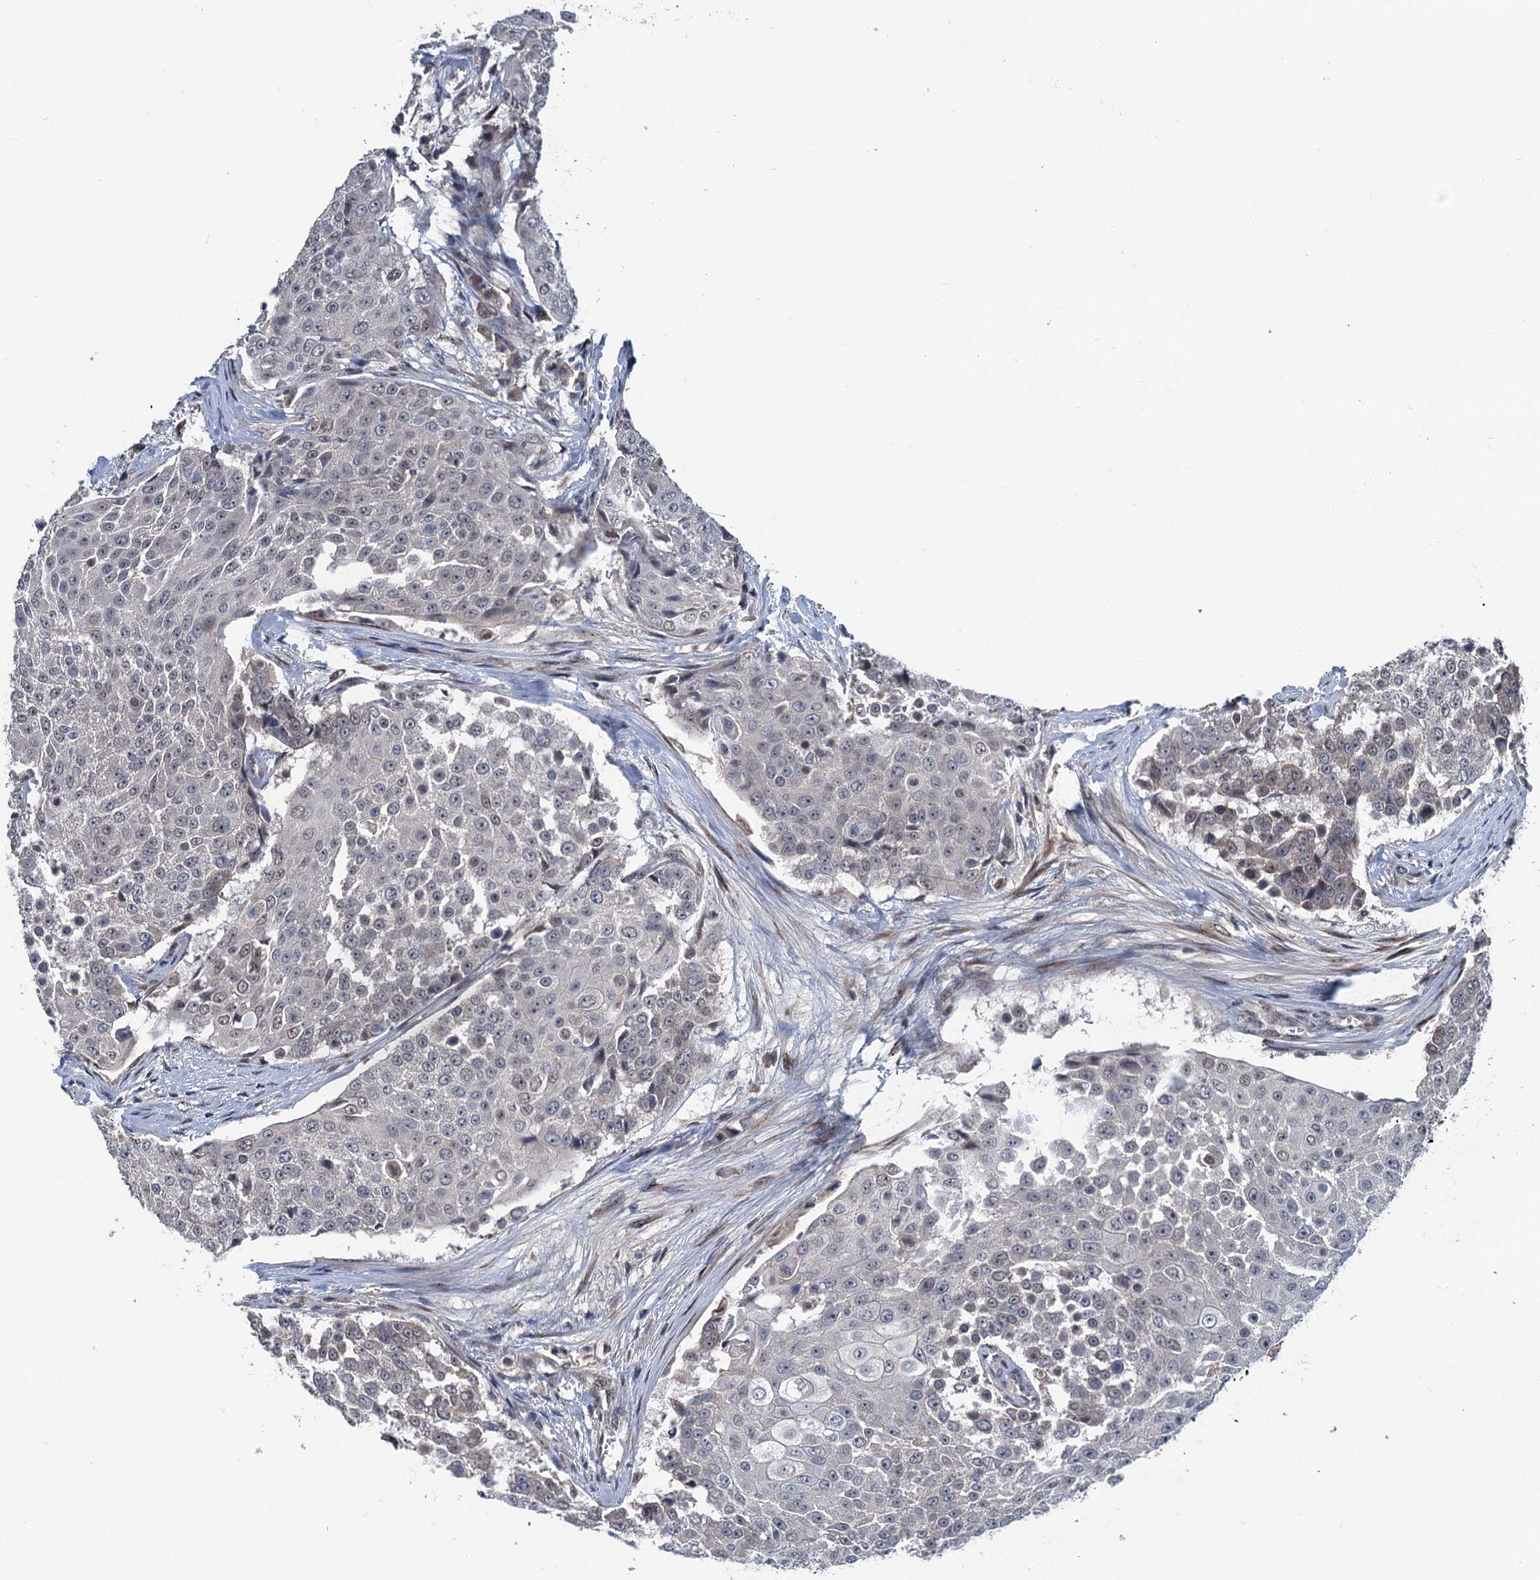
{"staining": {"intensity": "negative", "quantity": "none", "location": "none"}, "tissue": "urothelial cancer", "cell_type": "Tumor cells", "image_type": "cancer", "snomed": [{"axis": "morphology", "description": "Urothelial carcinoma, High grade"}, {"axis": "topography", "description": "Urinary bladder"}], "caption": "Immunohistochemical staining of human urothelial carcinoma (high-grade) exhibits no significant positivity in tumor cells. Brightfield microscopy of immunohistochemistry stained with DAB (brown) and hematoxylin (blue), captured at high magnification.", "gene": "RASSF4", "patient": {"sex": "female", "age": 63}}